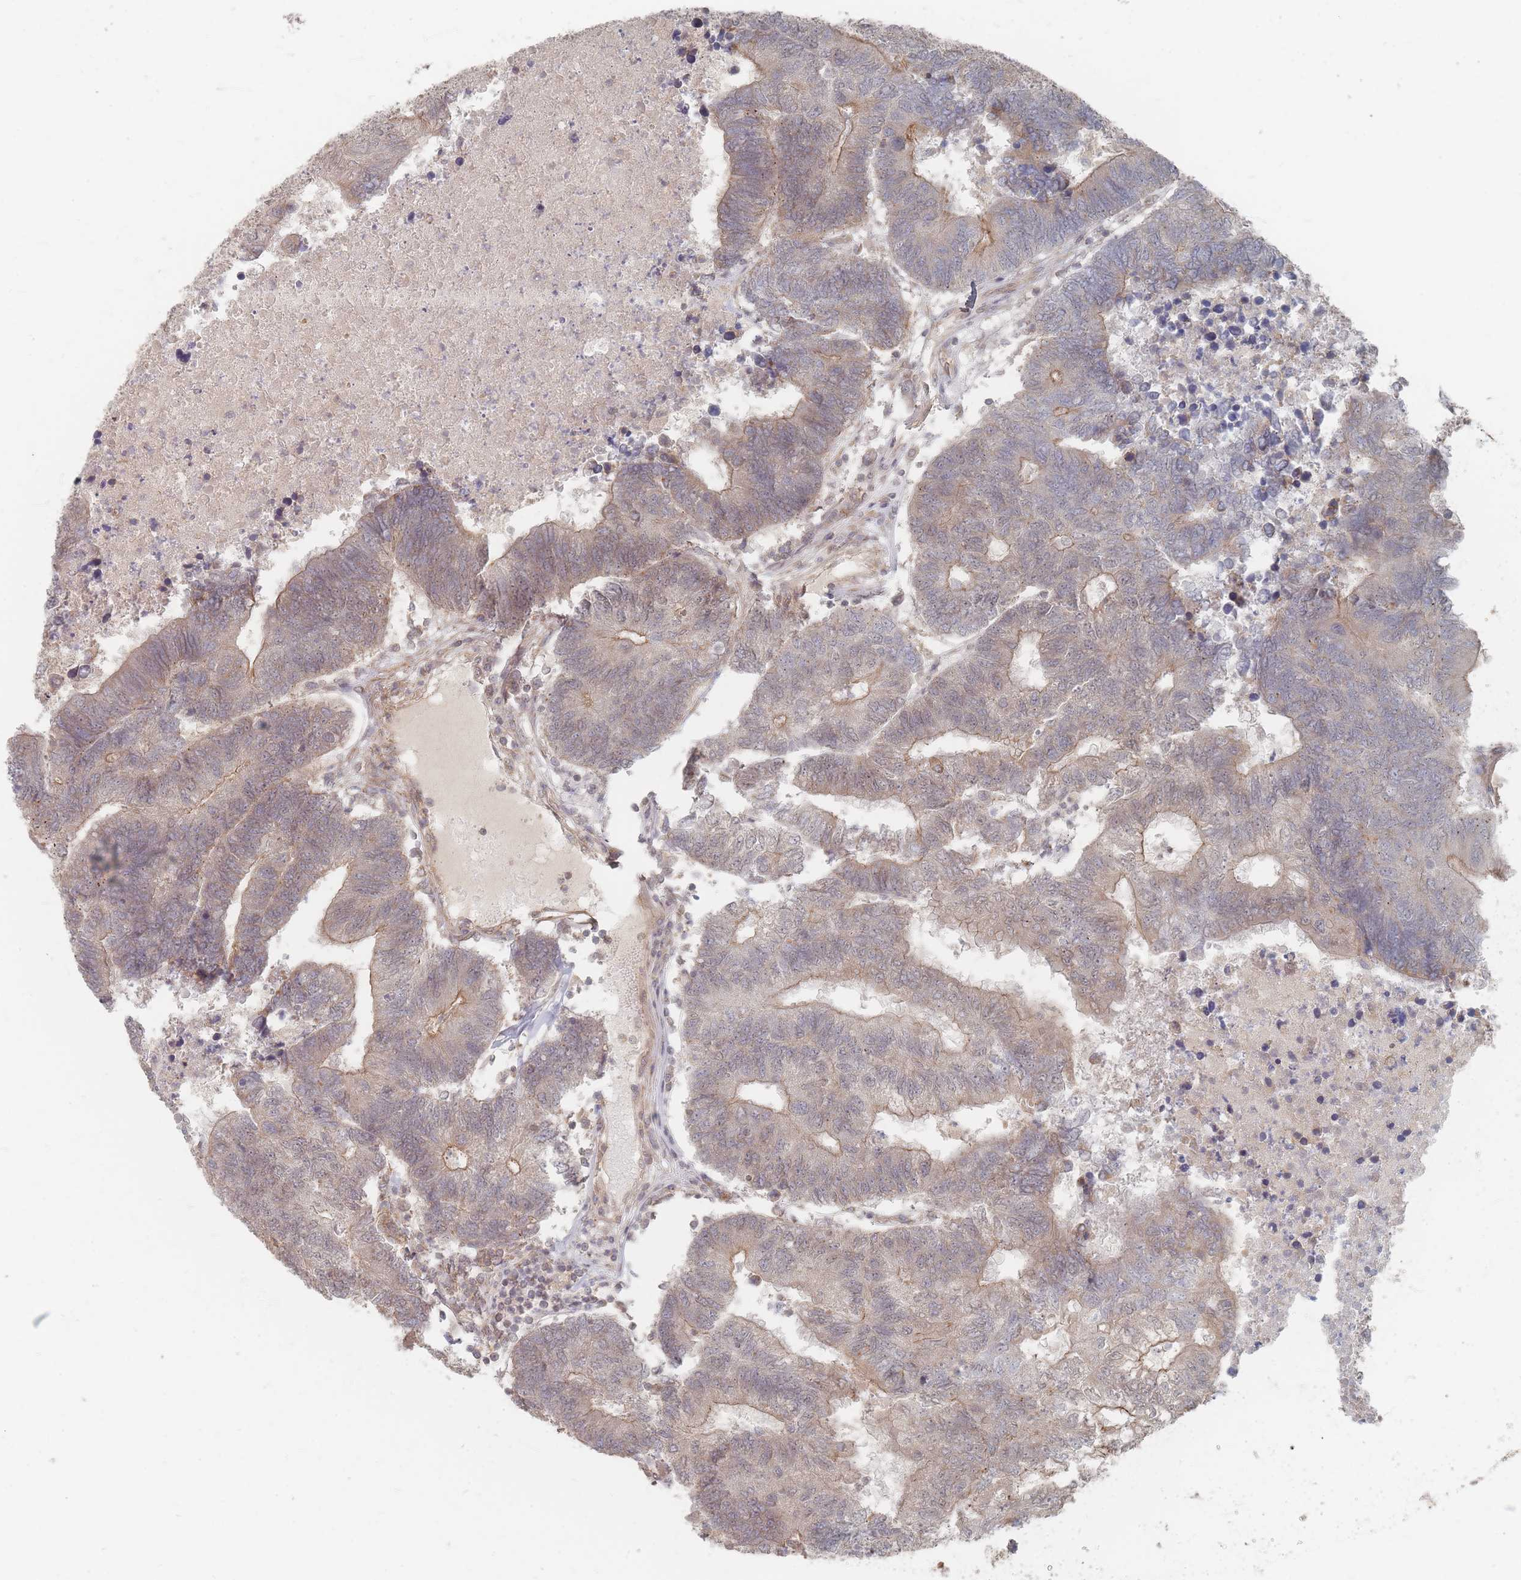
{"staining": {"intensity": "weak", "quantity": "25%-75%", "location": "cytoplasmic/membranous"}, "tissue": "colorectal cancer", "cell_type": "Tumor cells", "image_type": "cancer", "snomed": [{"axis": "morphology", "description": "Adenocarcinoma, NOS"}, {"axis": "topography", "description": "Colon"}], "caption": "High-magnification brightfield microscopy of adenocarcinoma (colorectal) stained with DAB (brown) and counterstained with hematoxylin (blue). tumor cells exhibit weak cytoplasmic/membranous staining is seen in approximately25%-75% of cells. The staining is performed using DAB brown chromogen to label protein expression. The nuclei are counter-stained blue using hematoxylin.", "gene": "GLE1", "patient": {"sex": "female", "age": 48}}